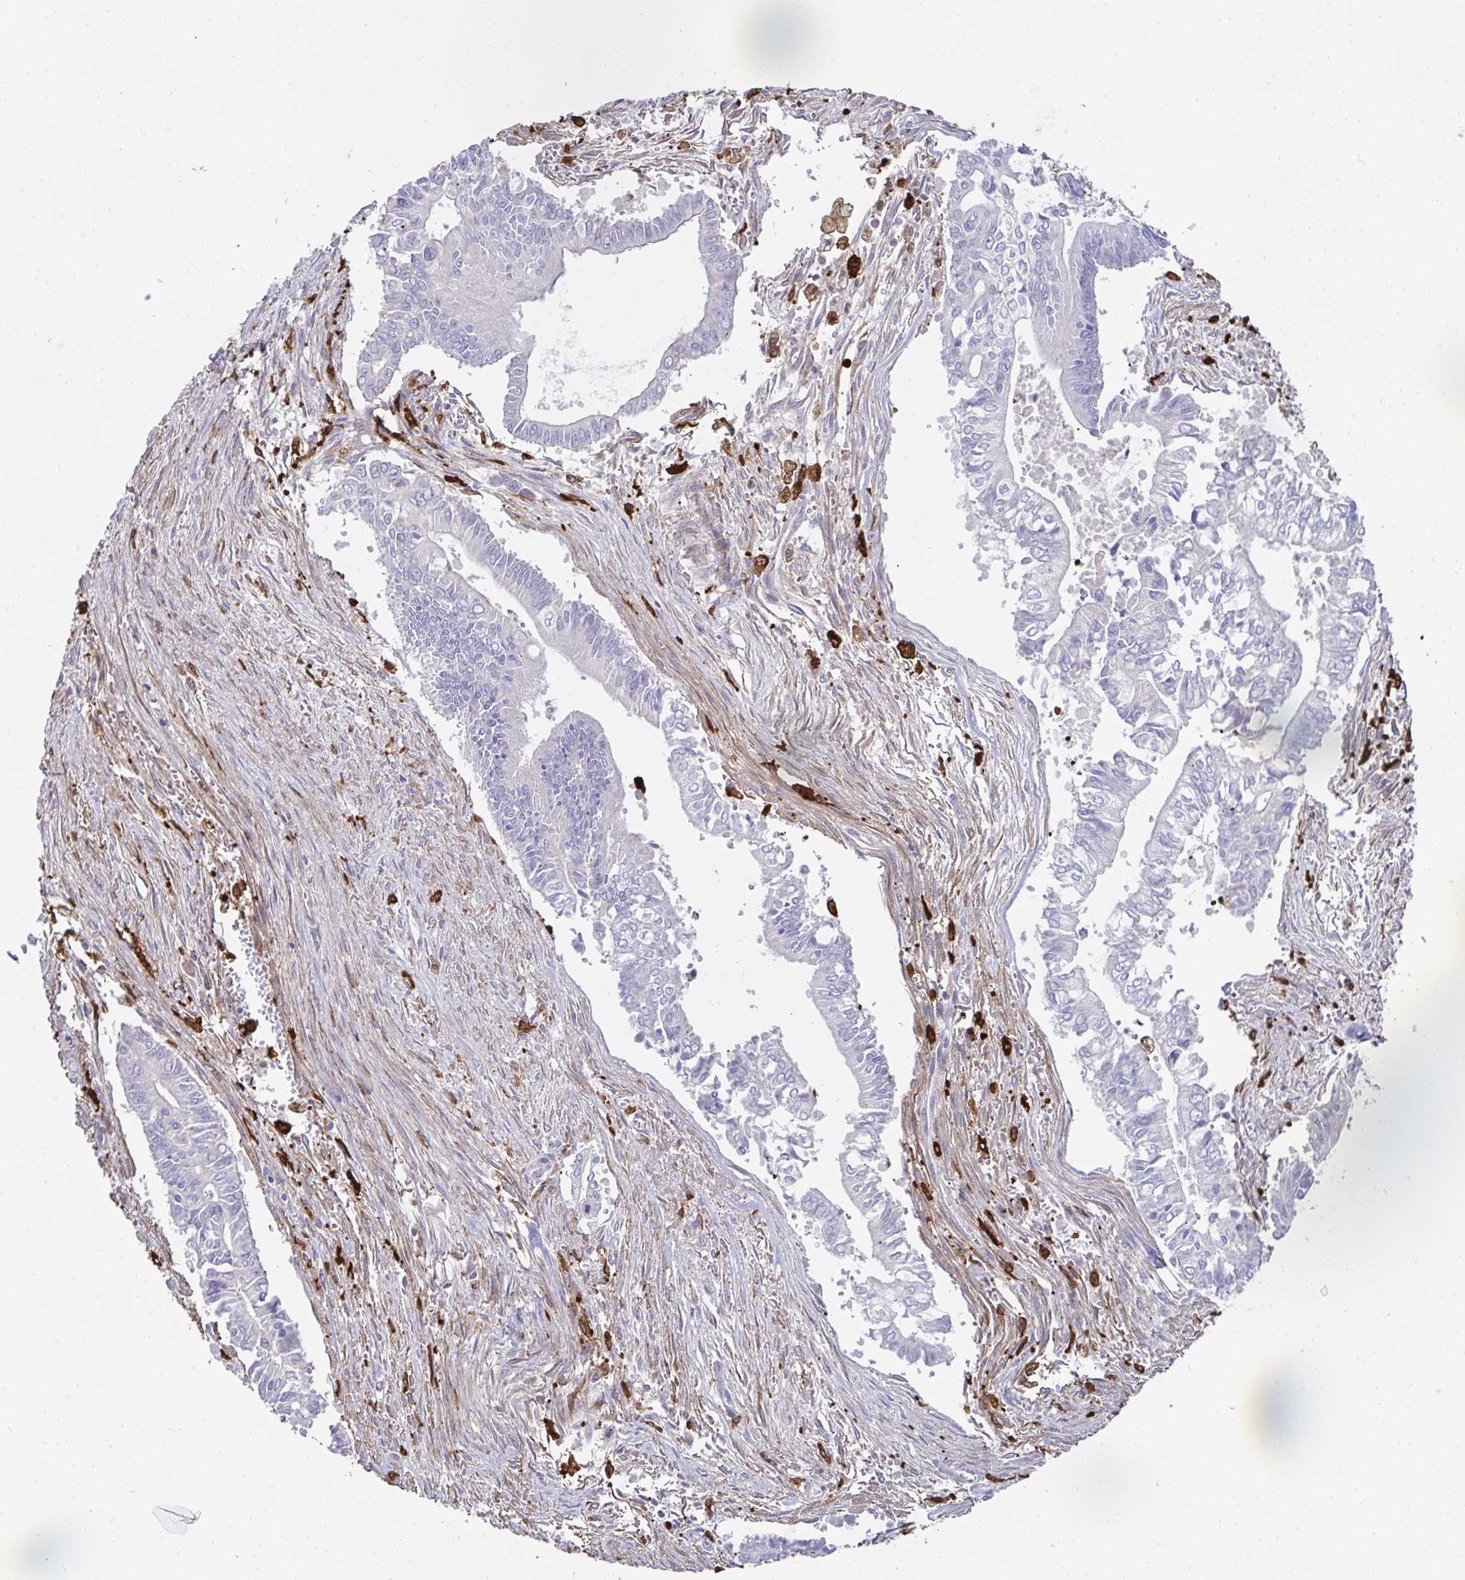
{"staining": {"intensity": "negative", "quantity": "none", "location": "none"}, "tissue": "pancreatic cancer", "cell_type": "Tumor cells", "image_type": "cancer", "snomed": [{"axis": "morphology", "description": "Adenocarcinoma, NOS"}, {"axis": "topography", "description": "Pancreas"}], "caption": "Tumor cells are negative for brown protein staining in pancreatic cancer (adenocarcinoma).", "gene": "FBXL13", "patient": {"sex": "male", "age": 68}}